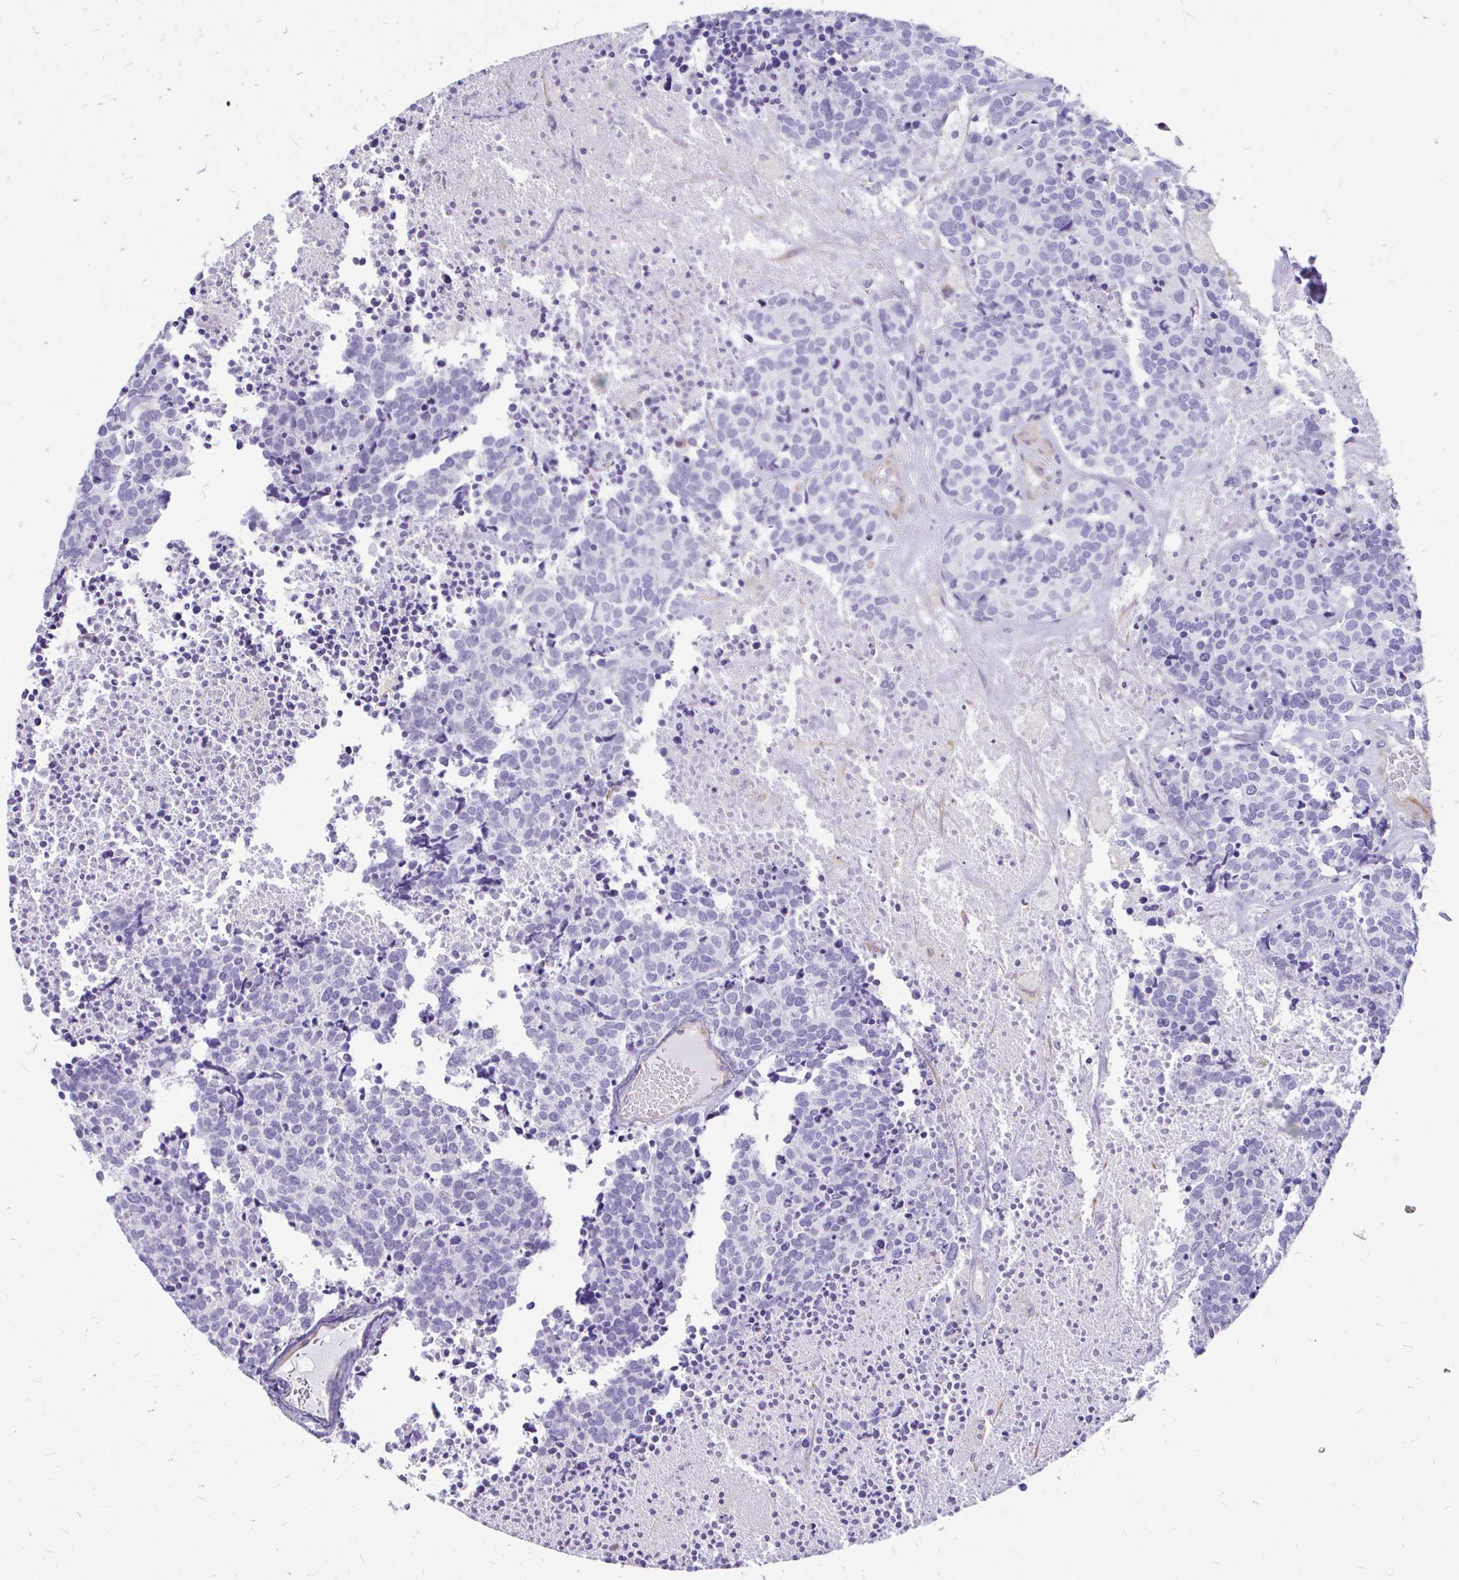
{"staining": {"intensity": "negative", "quantity": "none", "location": "none"}, "tissue": "carcinoid", "cell_type": "Tumor cells", "image_type": "cancer", "snomed": [{"axis": "morphology", "description": "Carcinoid, malignant, NOS"}, {"axis": "topography", "description": "Skin"}], "caption": "An image of carcinoid stained for a protein demonstrates no brown staining in tumor cells.", "gene": "FAM83C", "patient": {"sex": "female", "age": 79}}